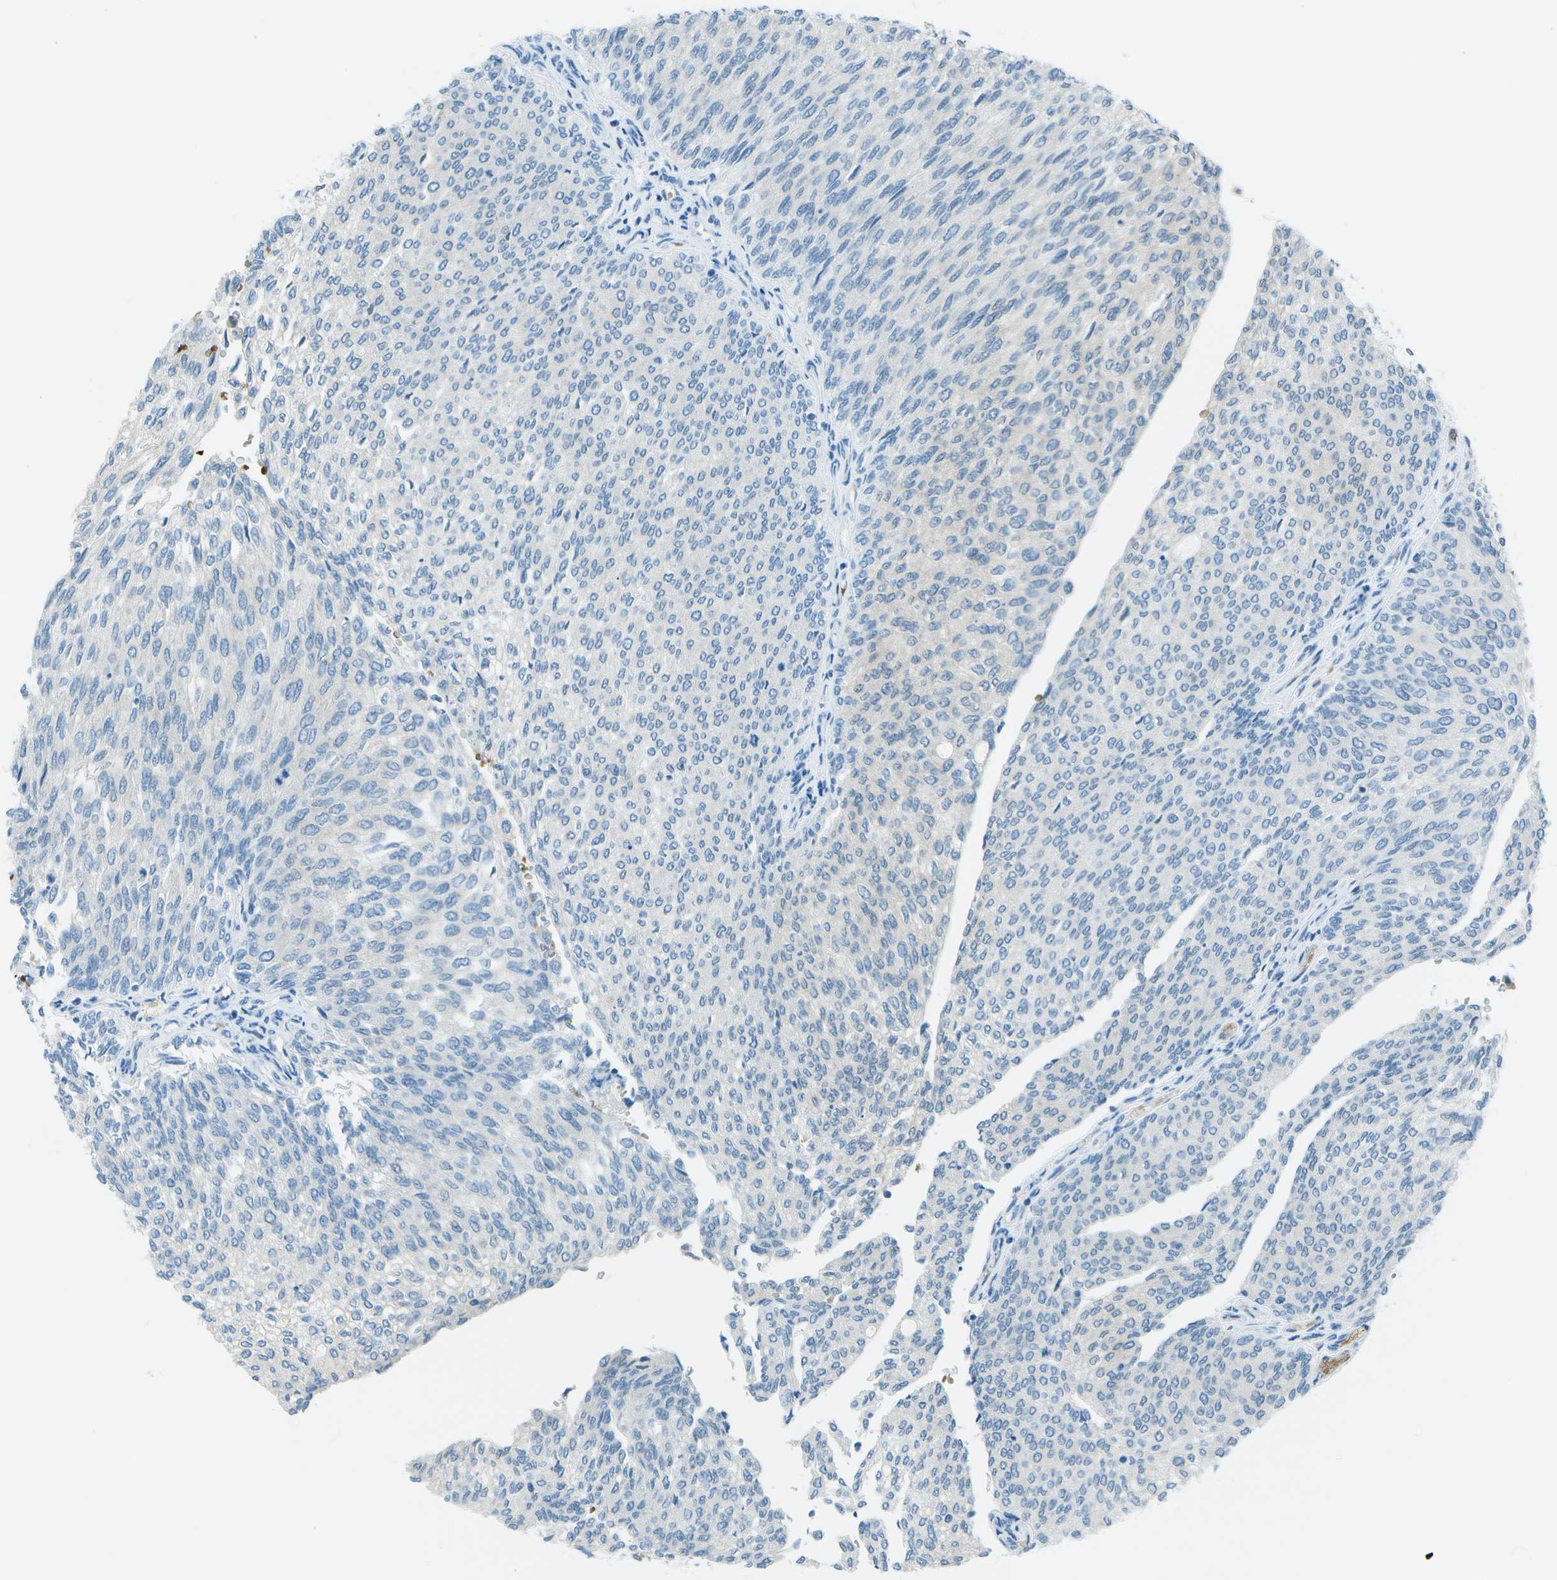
{"staining": {"intensity": "negative", "quantity": "none", "location": "none"}, "tissue": "urothelial cancer", "cell_type": "Tumor cells", "image_type": "cancer", "snomed": [{"axis": "morphology", "description": "Urothelial carcinoma, Low grade"}, {"axis": "topography", "description": "Urinary bladder"}], "caption": "The immunohistochemistry (IHC) image has no significant positivity in tumor cells of urothelial cancer tissue.", "gene": "ASL", "patient": {"sex": "female", "age": 79}}